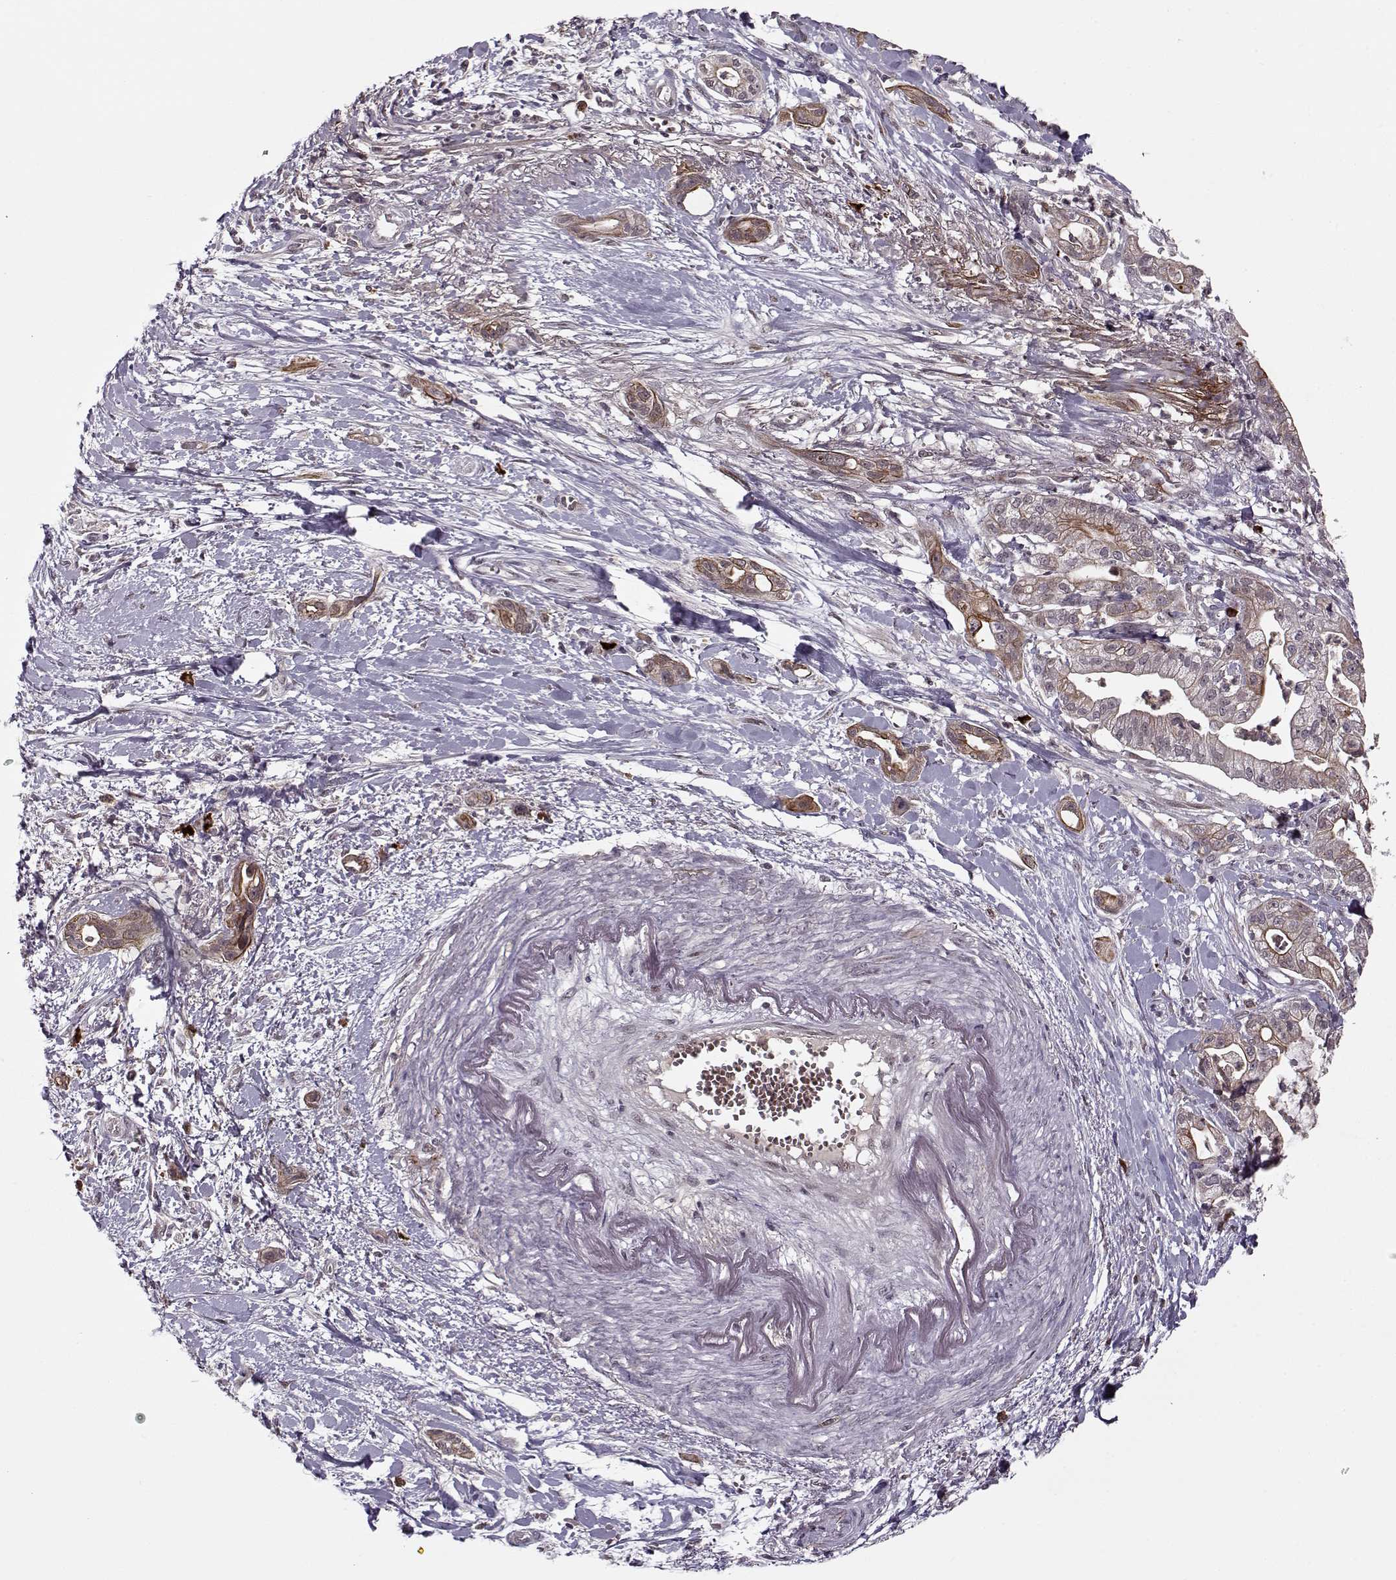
{"staining": {"intensity": "strong", "quantity": "<25%", "location": "cytoplasmic/membranous"}, "tissue": "pancreatic cancer", "cell_type": "Tumor cells", "image_type": "cancer", "snomed": [{"axis": "morphology", "description": "Normal tissue, NOS"}, {"axis": "morphology", "description": "Adenocarcinoma, NOS"}, {"axis": "topography", "description": "Lymph node"}, {"axis": "topography", "description": "Pancreas"}], "caption": "Immunohistochemistry staining of adenocarcinoma (pancreatic), which shows medium levels of strong cytoplasmic/membranous staining in about <25% of tumor cells indicating strong cytoplasmic/membranous protein positivity. The staining was performed using DAB (3,3'-diaminobenzidine) (brown) for protein detection and nuclei were counterstained in hematoxylin (blue).", "gene": "DENND4B", "patient": {"sex": "female", "age": 58}}